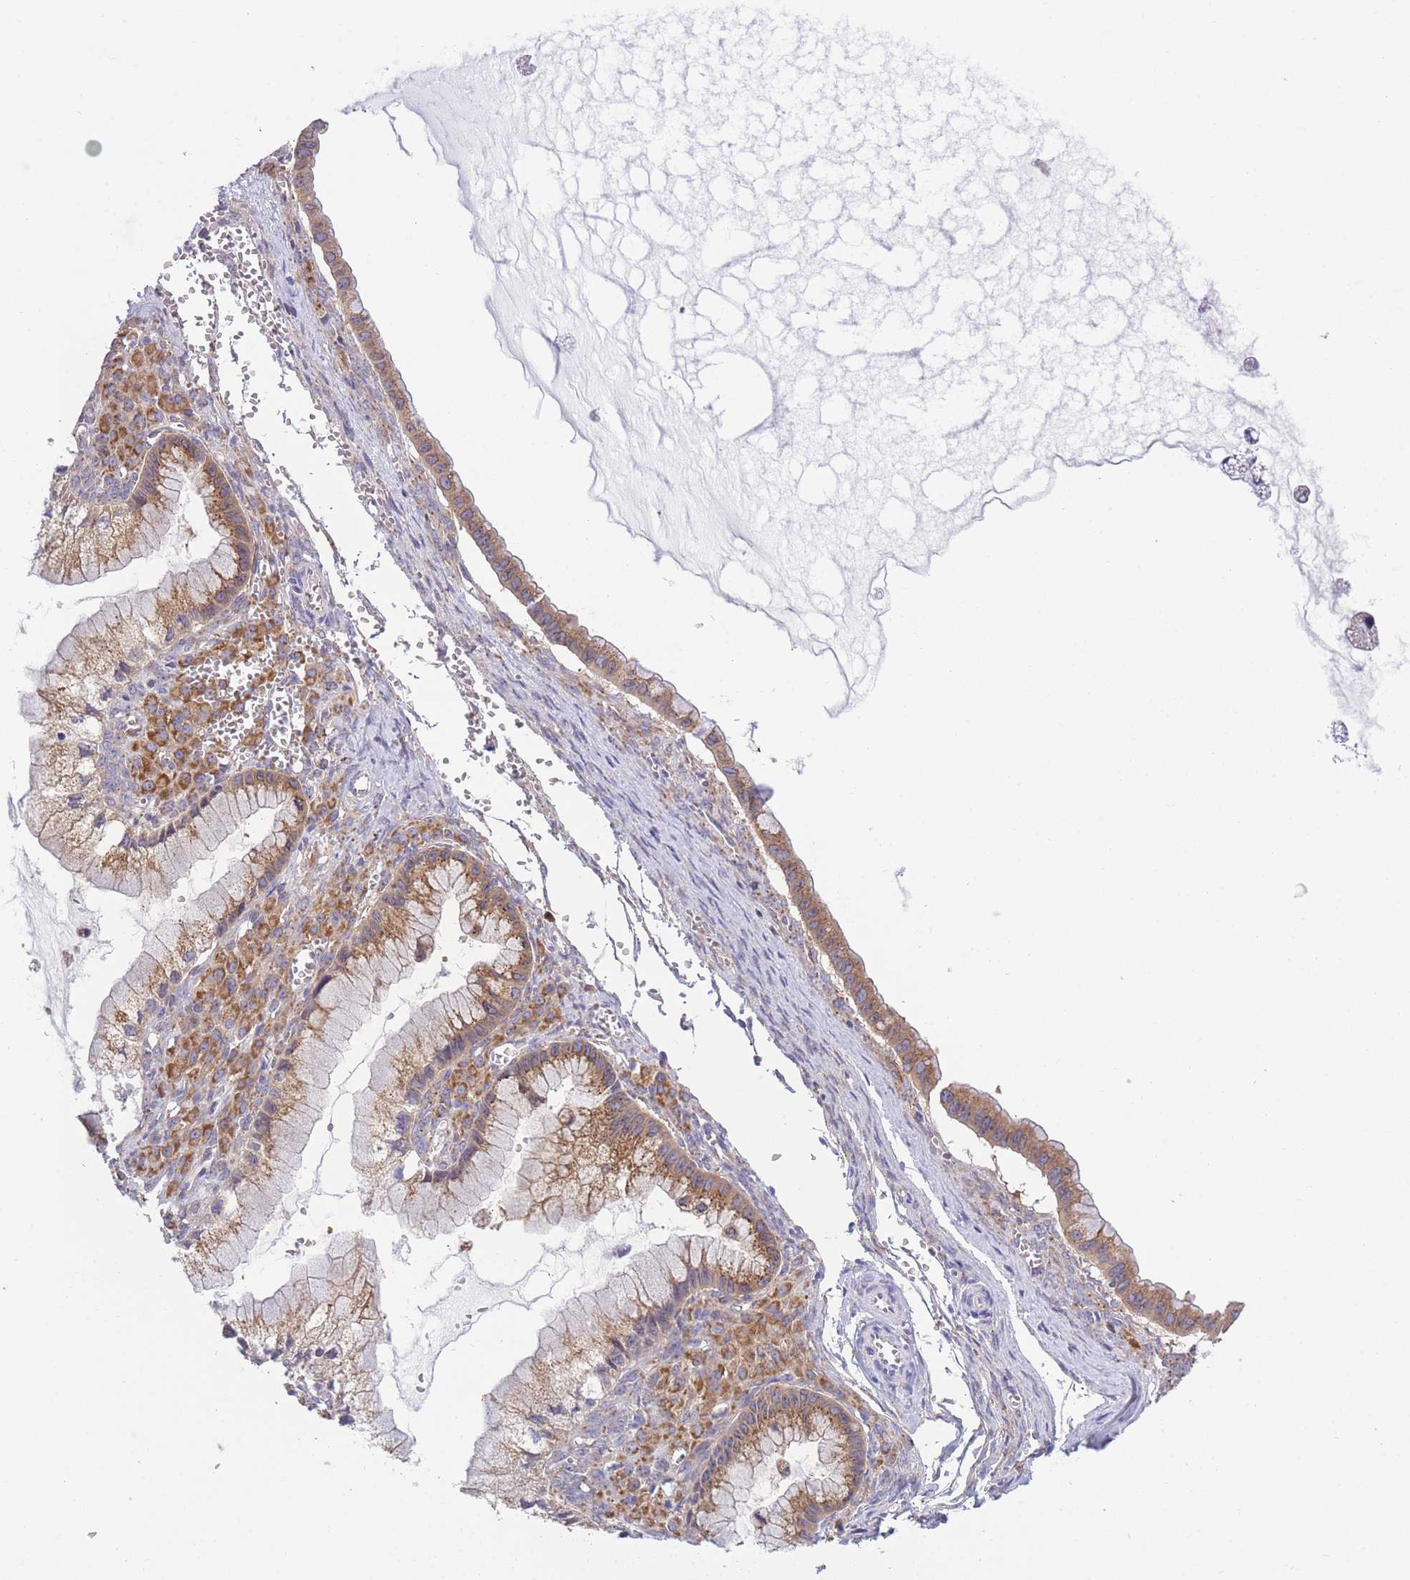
{"staining": {"intensity": "strong", "quantity": ">75%", "location": "cytoplasmic/membranous"}, "tissue": "ovarian cancer", "cell_type": "Tumor cells", "image_type": "cancer", "snomed": [{"axis": "morphology", "description": "Cystadenocarcinoma, mucinous, NOS"}, {"axis": "topography", "description": "Ovary"}], "caption": "This micrograph exhibits immunohistochemistry staining of human ovarian cancer, with high strong cytoplasmic/membranous positivity in approximately >75% of tumor cells.", "gene": "COPG2", "patient": {"sex": "female", "age": 59}}